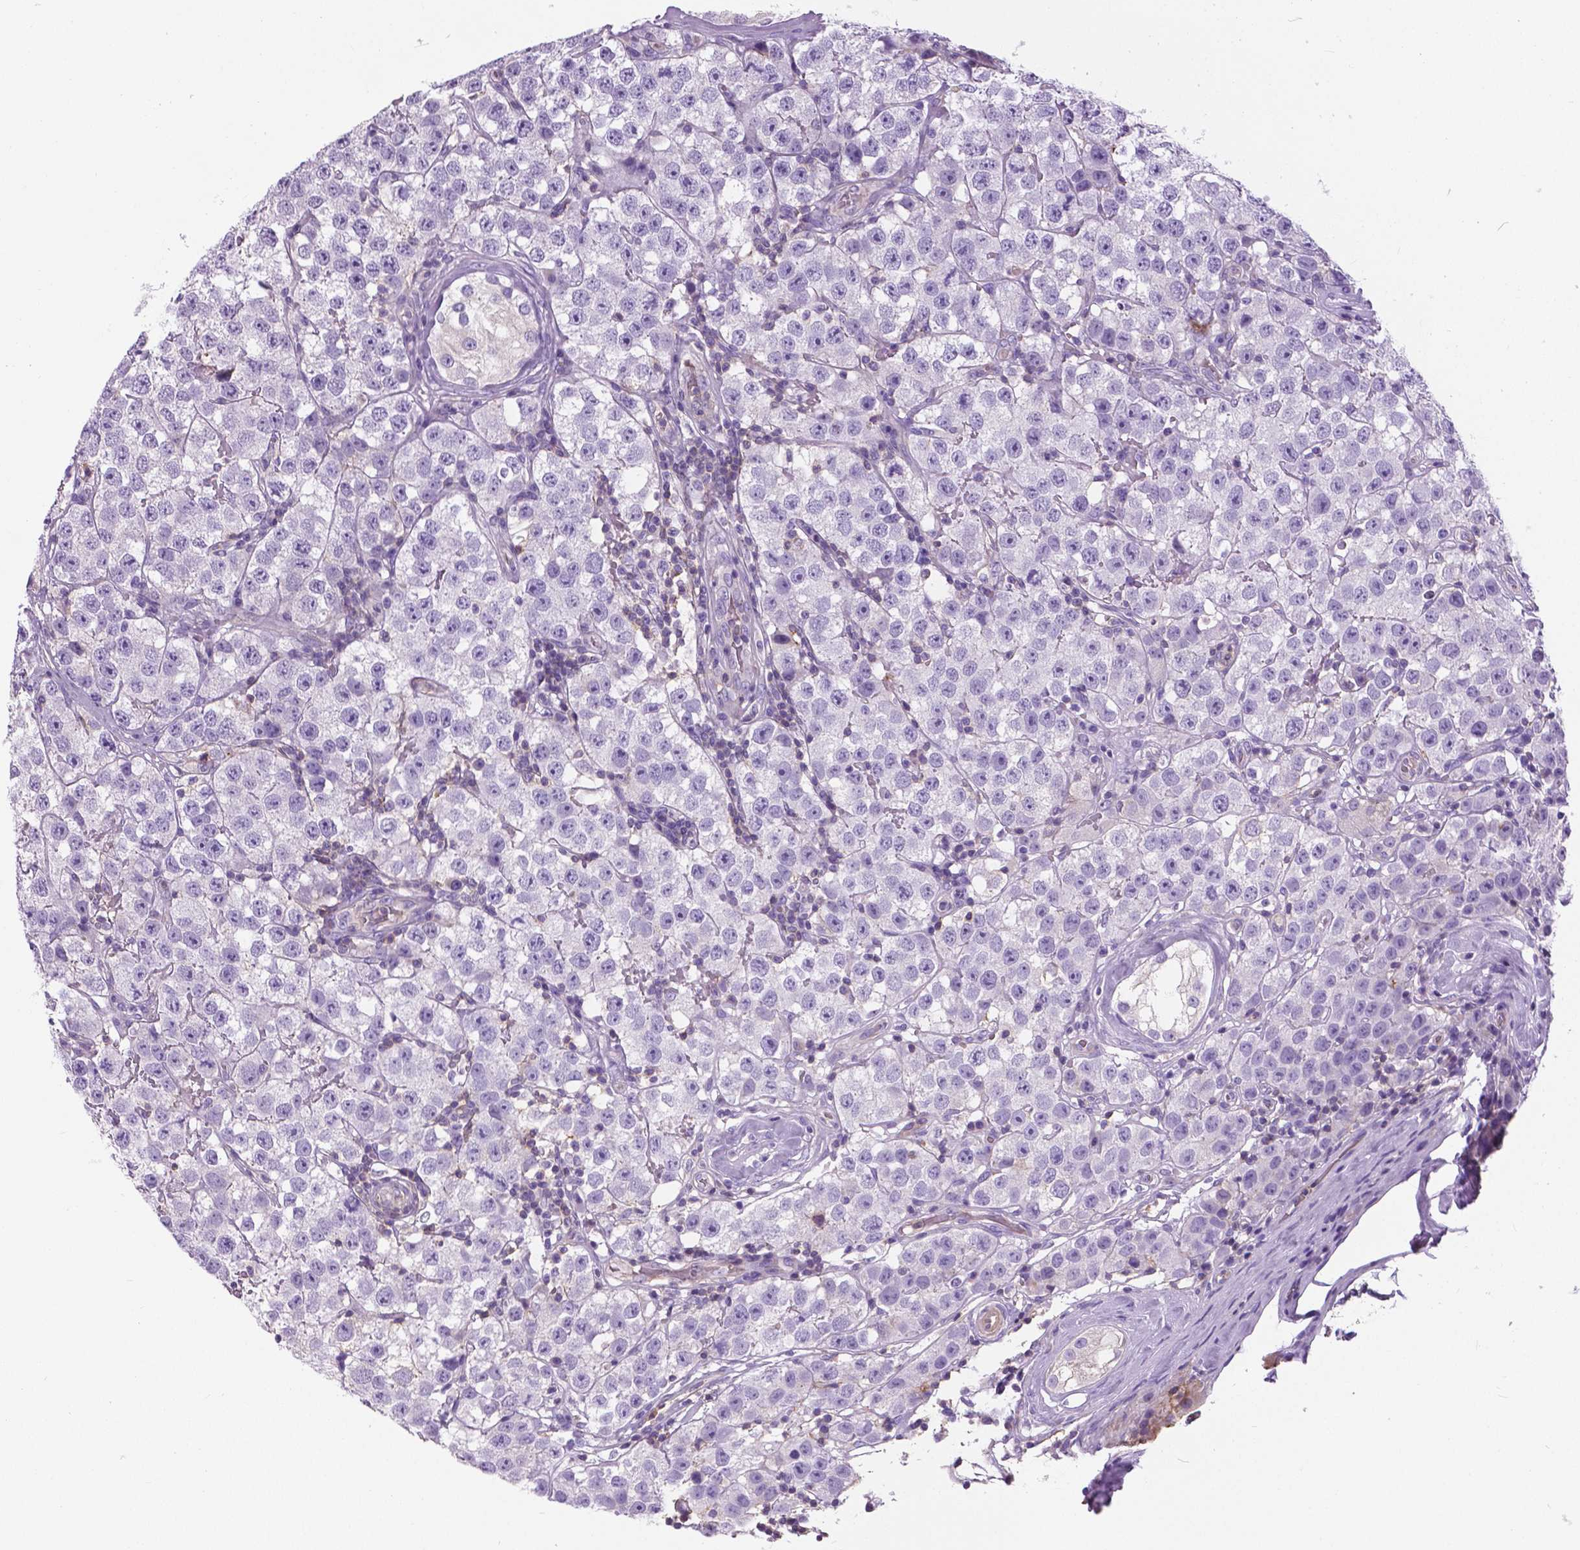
{"staining": {"intensity": "negative", "quantity": "none", "location": "none"}, "tissue": "testis cancer", "cell_type": "Tumor cells", "image_type": "cancer", "snomed": [{"axis": "morphology", "description": "Seminoma, NOS"}, {"axis": "topography", "description": "Testis"}], "caption": "The histopathology image reveals no staining of tumor cells in testis cancer.", "gene": "ANXA13", "patient": {"sex": "male", "age": 34}}